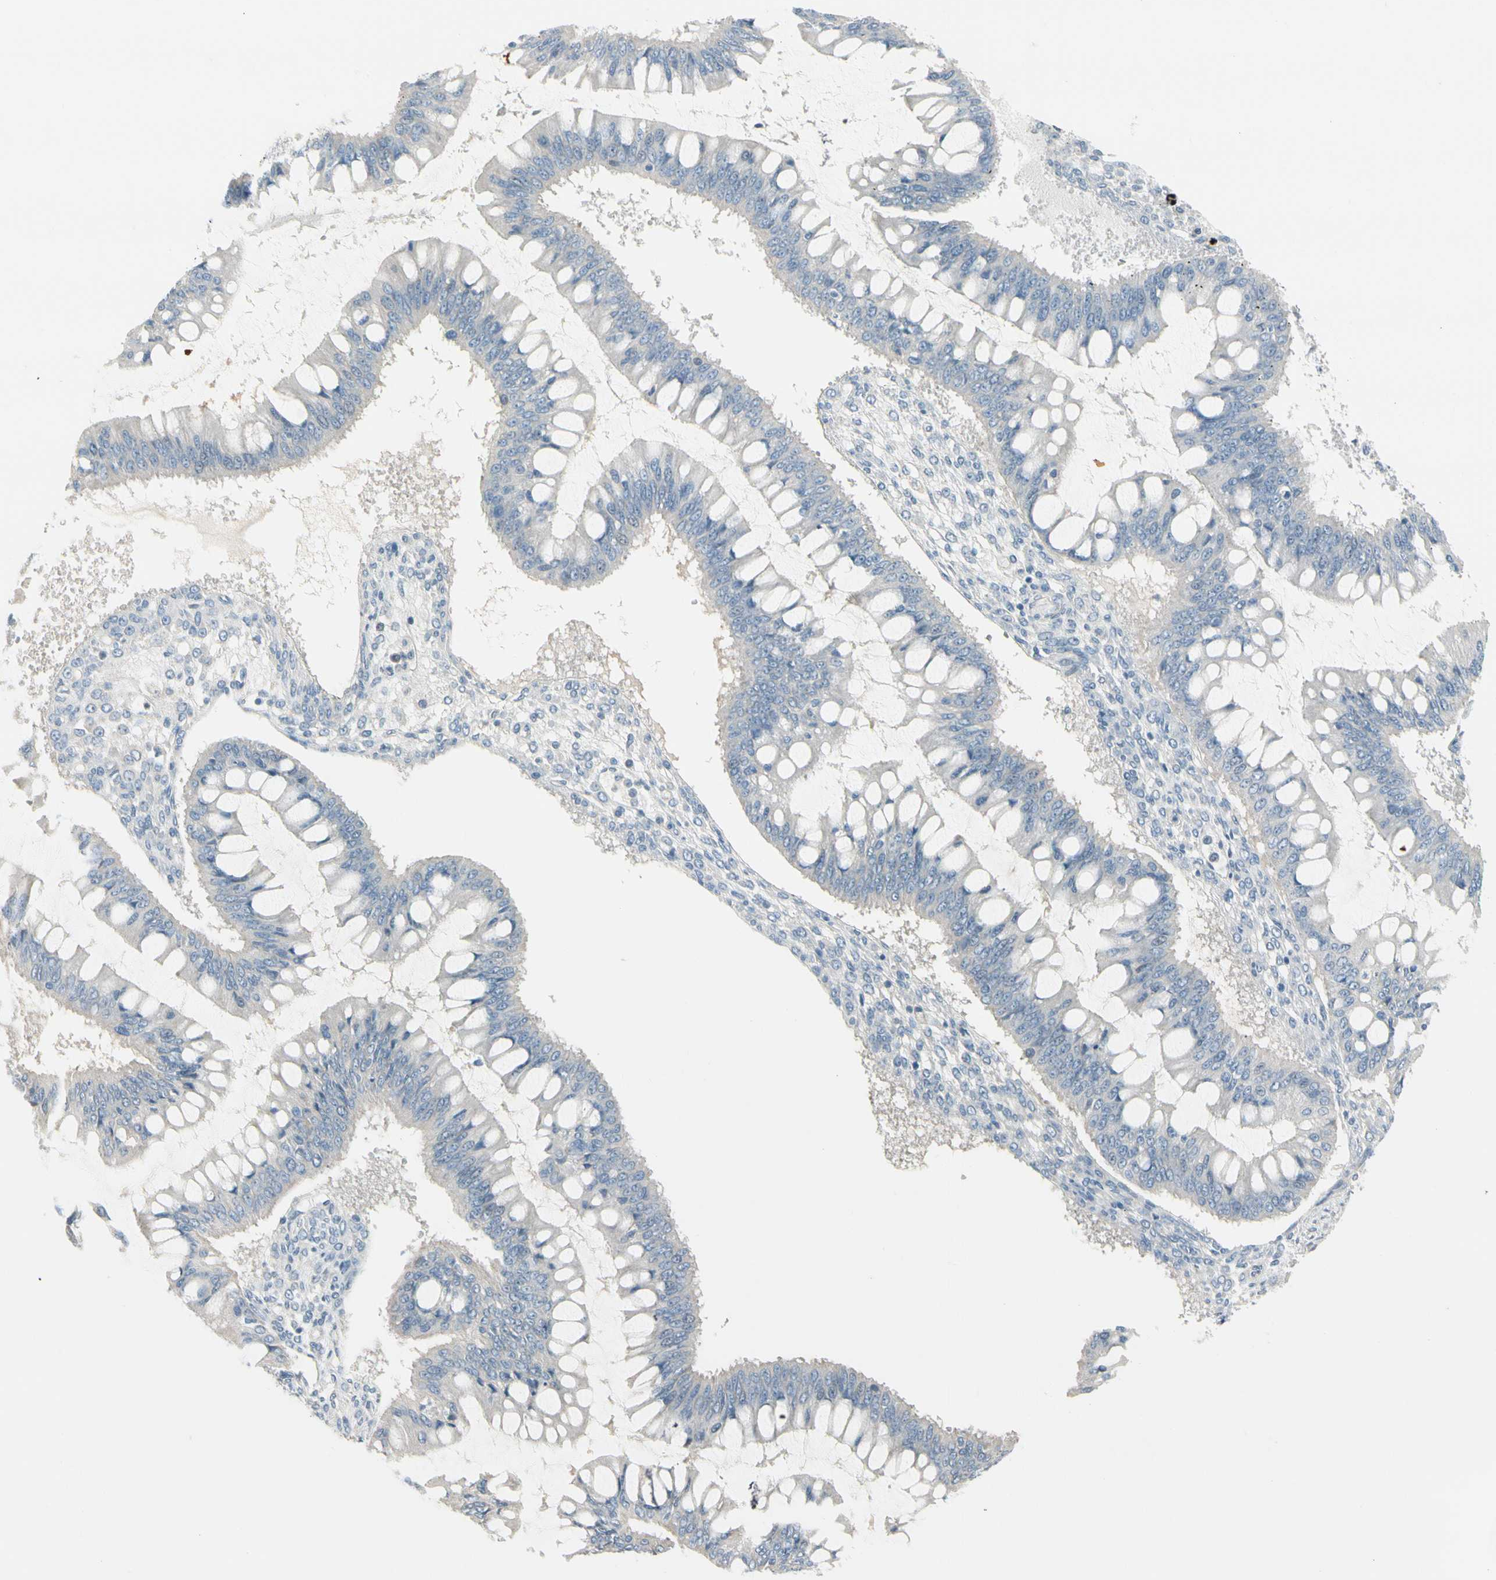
{"staining": {"intensity": "negative", "quantity": "none", "location": "none"}, "tissue": "ovarian cancer", "cell_type": "Tumor cells", "image_type": "cancer", "snomed": [{"axis": "morphology", "description": "Cystadenocarcinoma, mucinous, NOS"}, {"axis": "topography", "description": "Ovary"}], "caption": "A high-resolution image shows immunohistochemistry staining of mucinous cystadenocarcinoma (ovarian), which displays no significant positivity in tumor cells. Brightfield microscopy of immunohistochemistry stained with DAB (brown) and hematoxylin (blue), captured at high magnification.", "gene": "CYP2E1", "patient": {"sex": "female", "age": 73}}